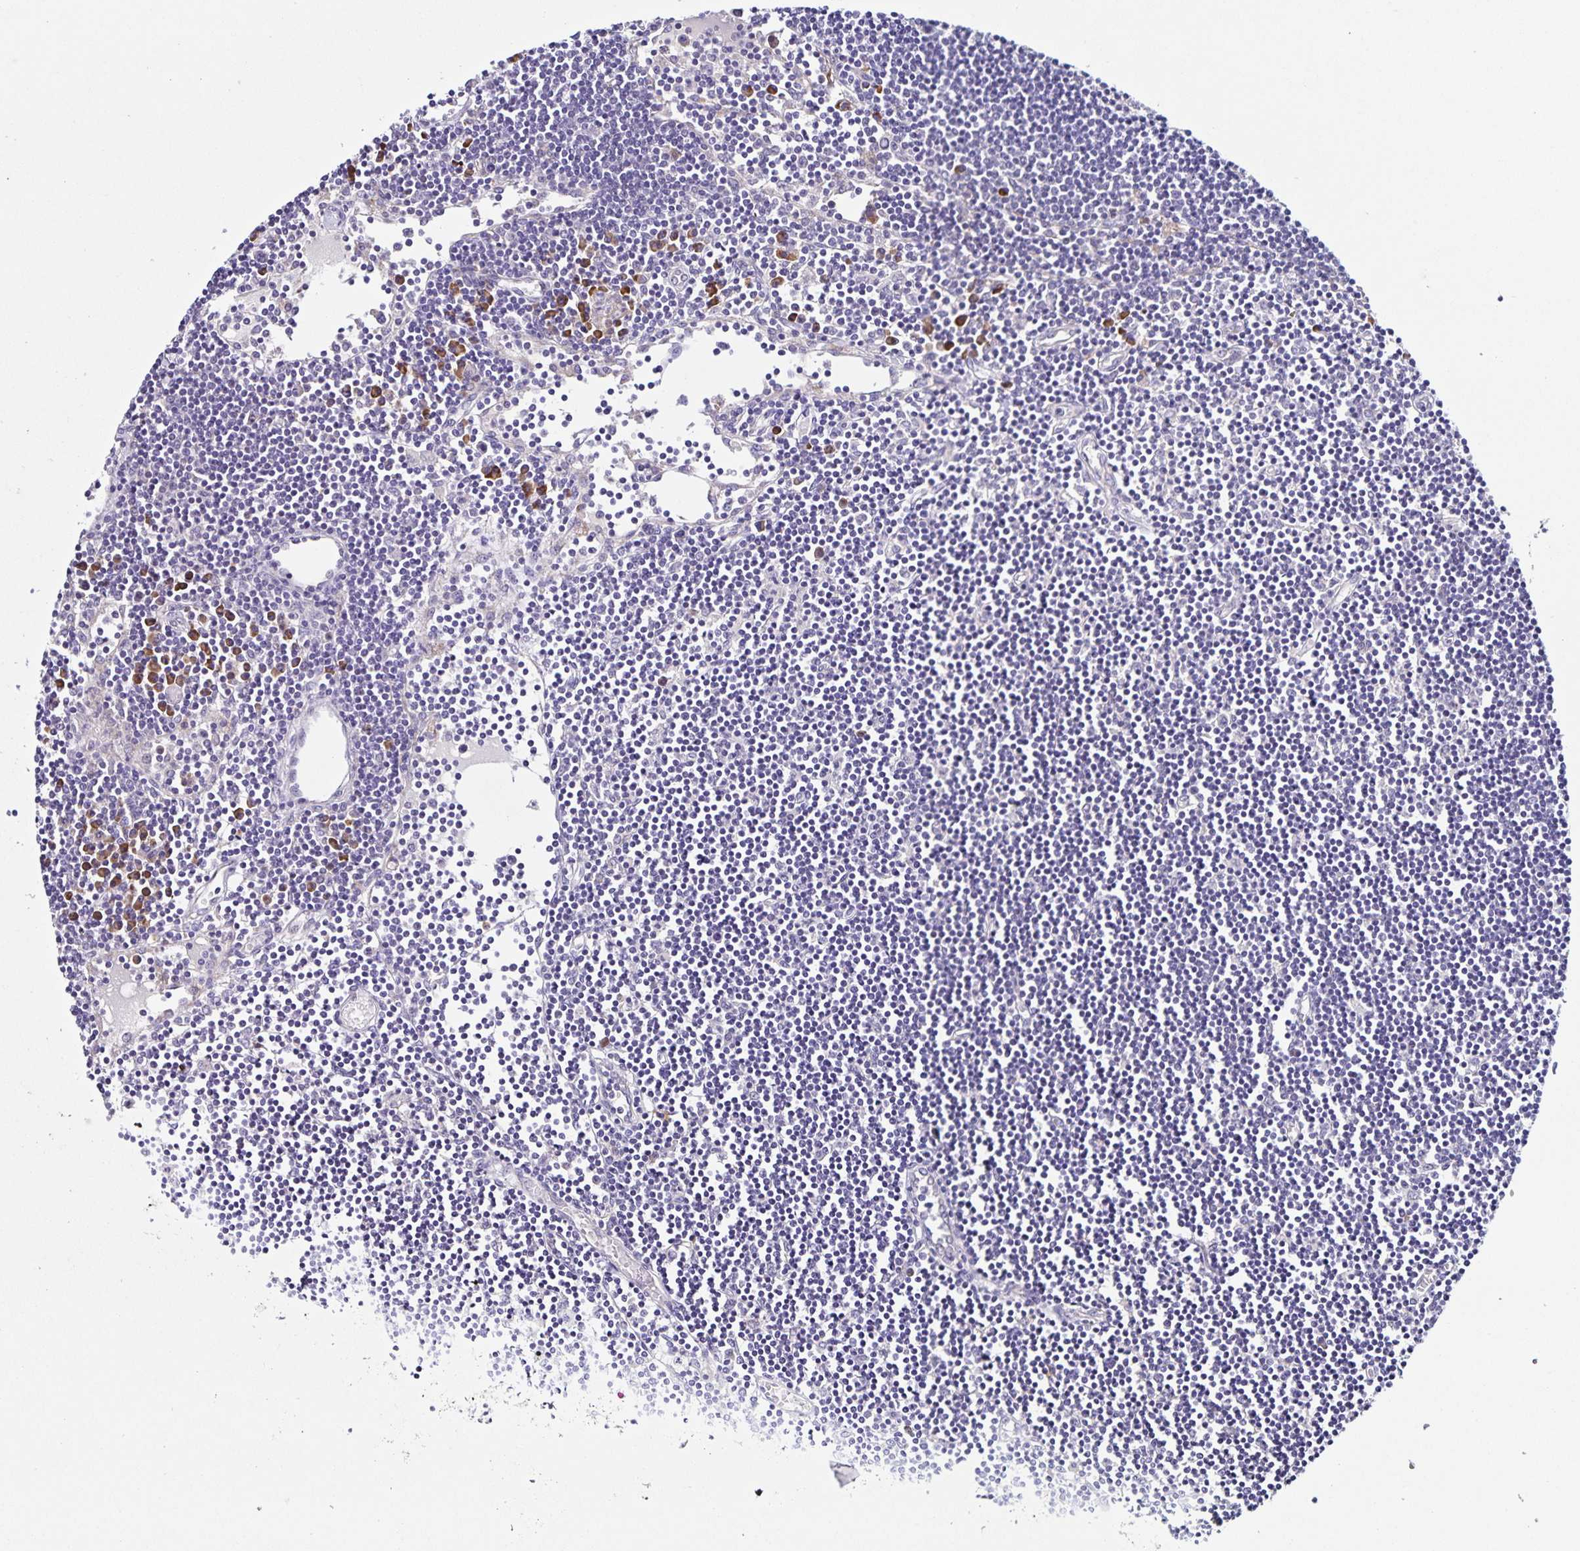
{"staining": {"intensity": "negative", "quantity": "none", "location": "none"}, "tissue": "lymph node", "cell_type": "Germinal center cells", "image_type": "normal", "snomed": [{"axis": "morphology", "description": "Normal tissue, NOS"}, {"axis": "topography", "description": "Lymph node"}], "caption": "An image of human lymph node is negative for staining in germinal center cells. (DAB (3,3'-diaminobenzidine) IHC, high magnification).", "gene": "RNFT2", "patient": {"sex": "female", "age": 65}}